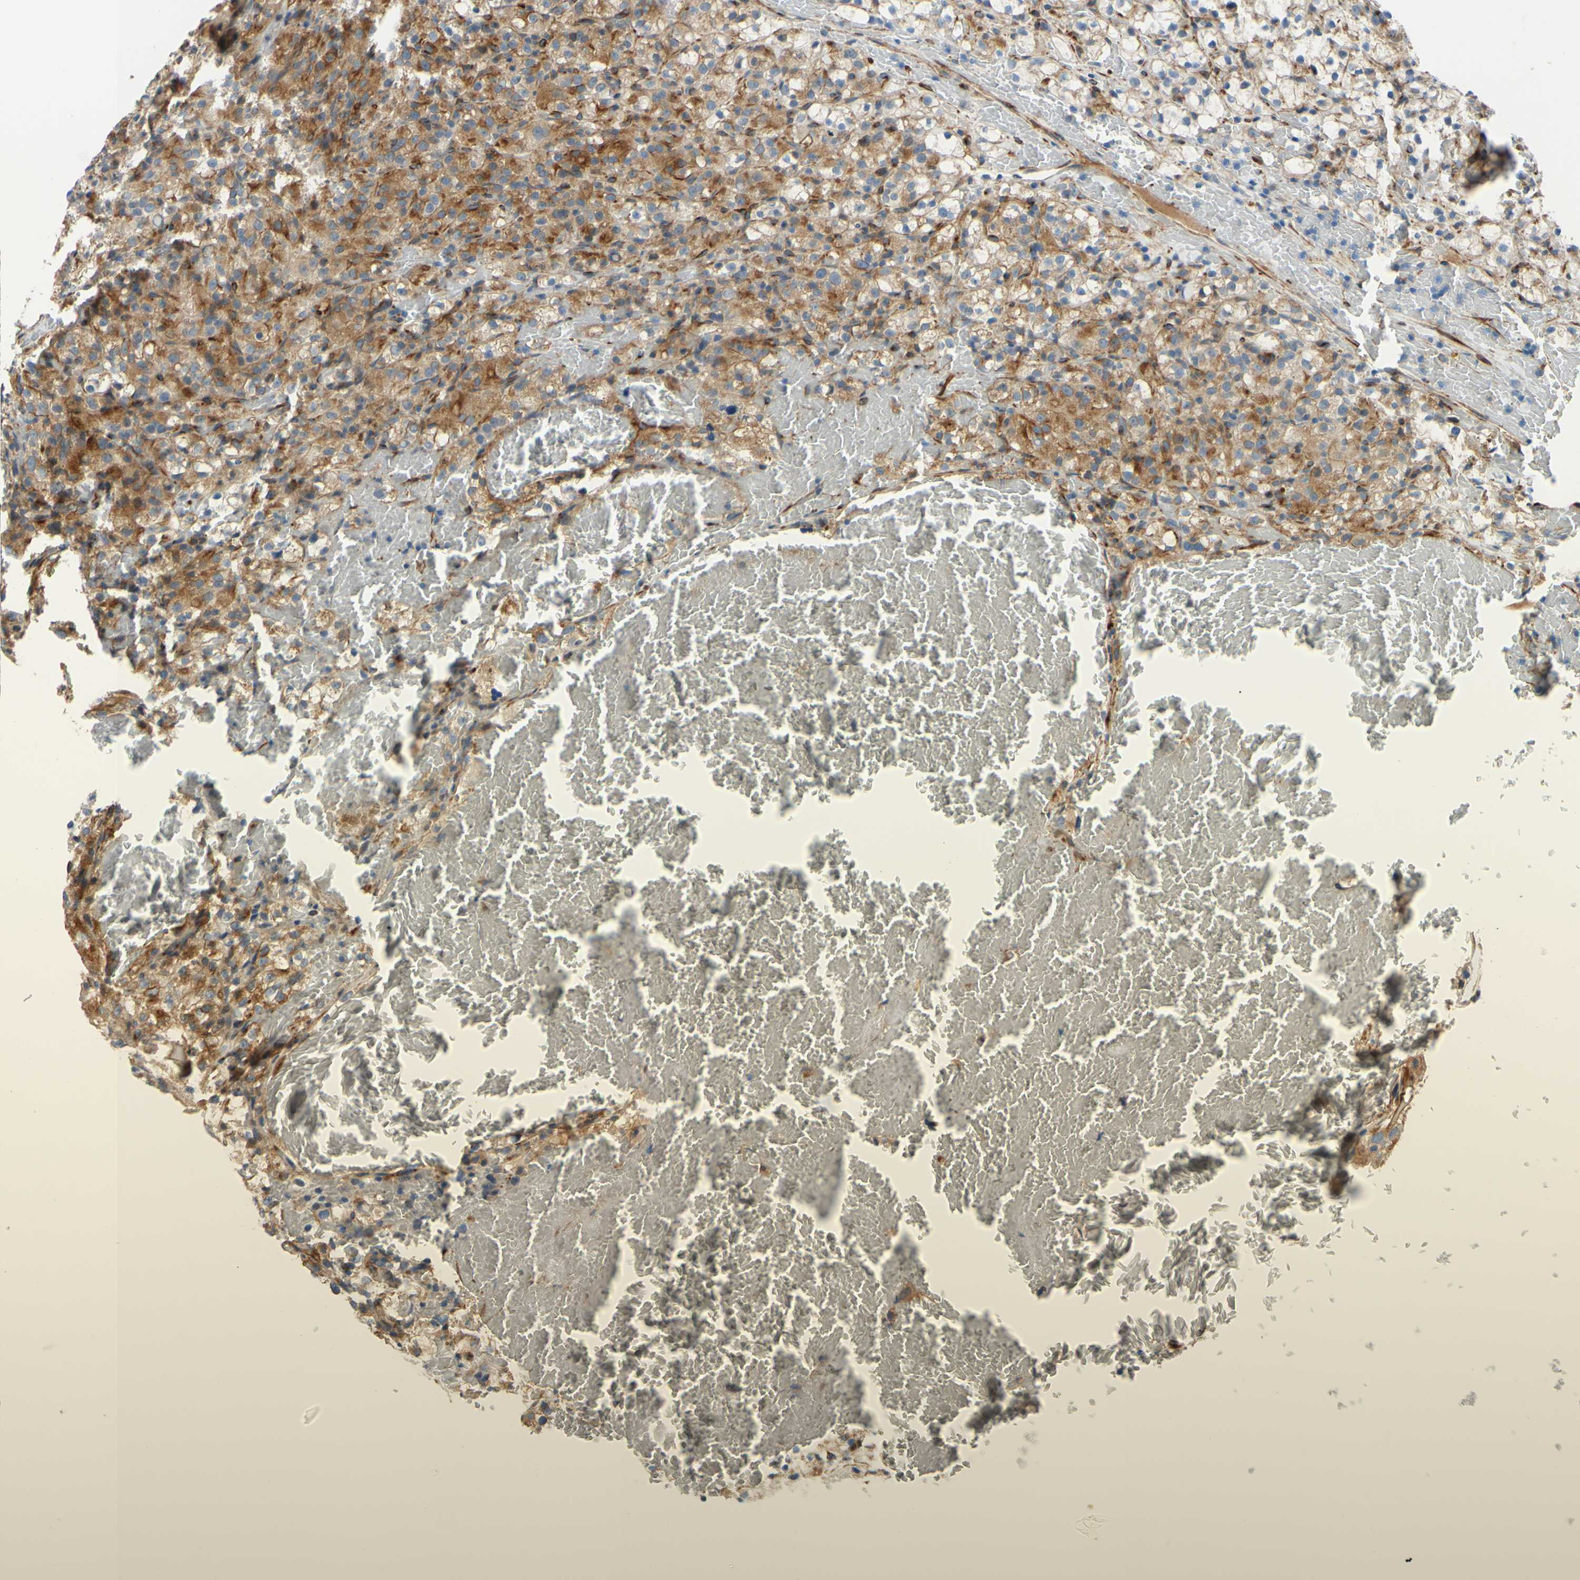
{"staining": {"intensity": "weak", "quantity": ">75%", "location": "cytoplasmic/membranous"}, "tissue": "renal cancer", "cell_type": "Tumor cells", "image_type": "cancer", "snomed": [{"axis": "morphology", "description": "Adenocarcinoma, NOS"}, {"axis": "topography", "description": "Kidney"}], "caption": "A brown stain labels weak cytoplasmic/membranous expression of a protein in human renal cancer tumor cells.", "gene": "ARHGAP1", "patient": {"sex": "male", "age": 61}}